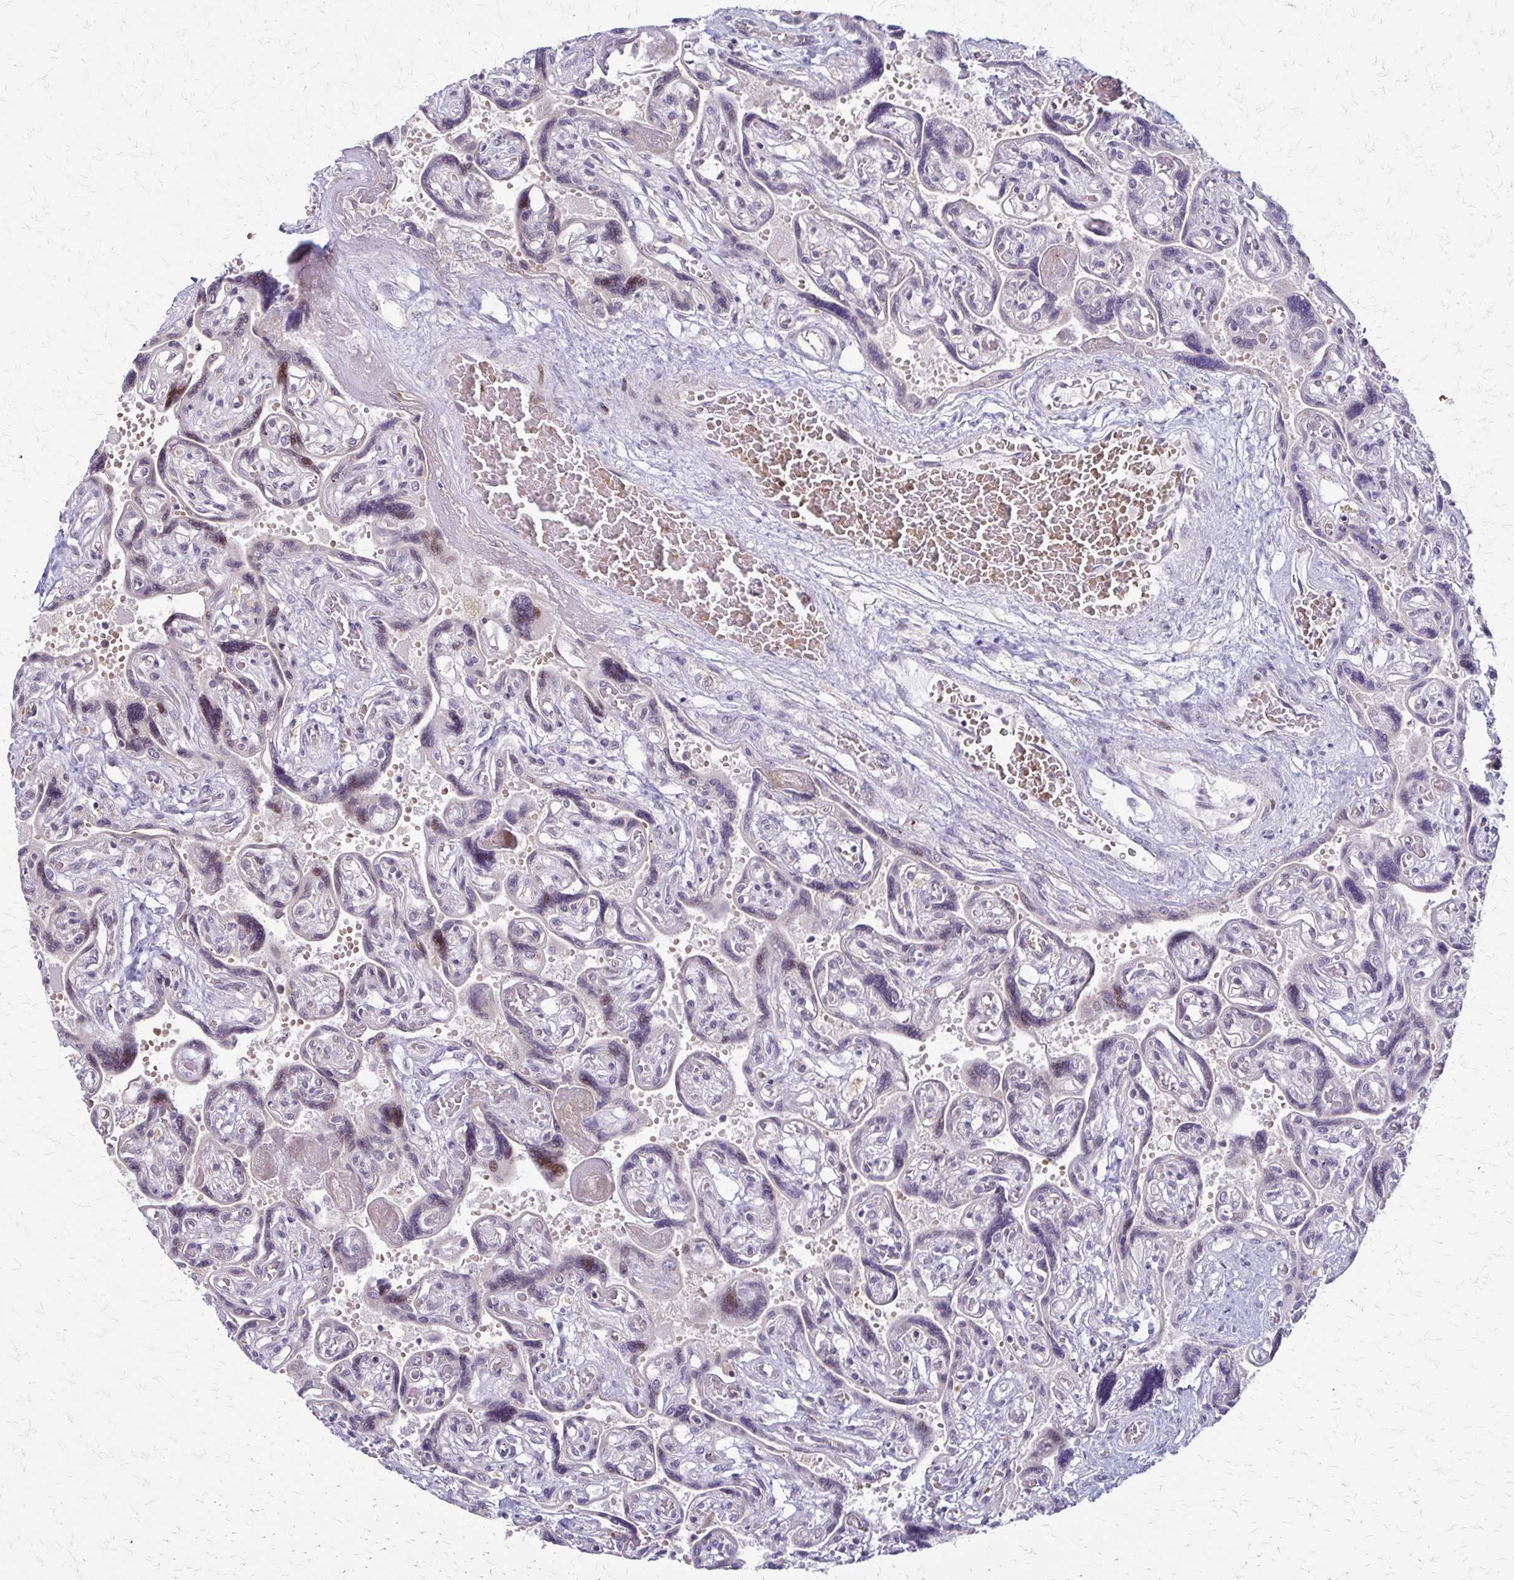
{"staining": {"intensity": "moderate", "quantity": ">75%", "location": "nuclear"}, "tissue": "placenta", "cell_type": "Decidual cells", "image_type": "normal", "snomed": [{"axis": "morphology", "description": "Normal tissue, NOS"}, {"axis": "topography", "description": "Placenta"}], "caption": "Immunohistochemistry (DAB (3,3'-diaminobenzidine)) staining of unremarkable human placenta displays moderate nuclear protein expression in approximately >75% of decidual cells.", "gene": "TRIR", "patient": {"sex": "female", "age": 32}}